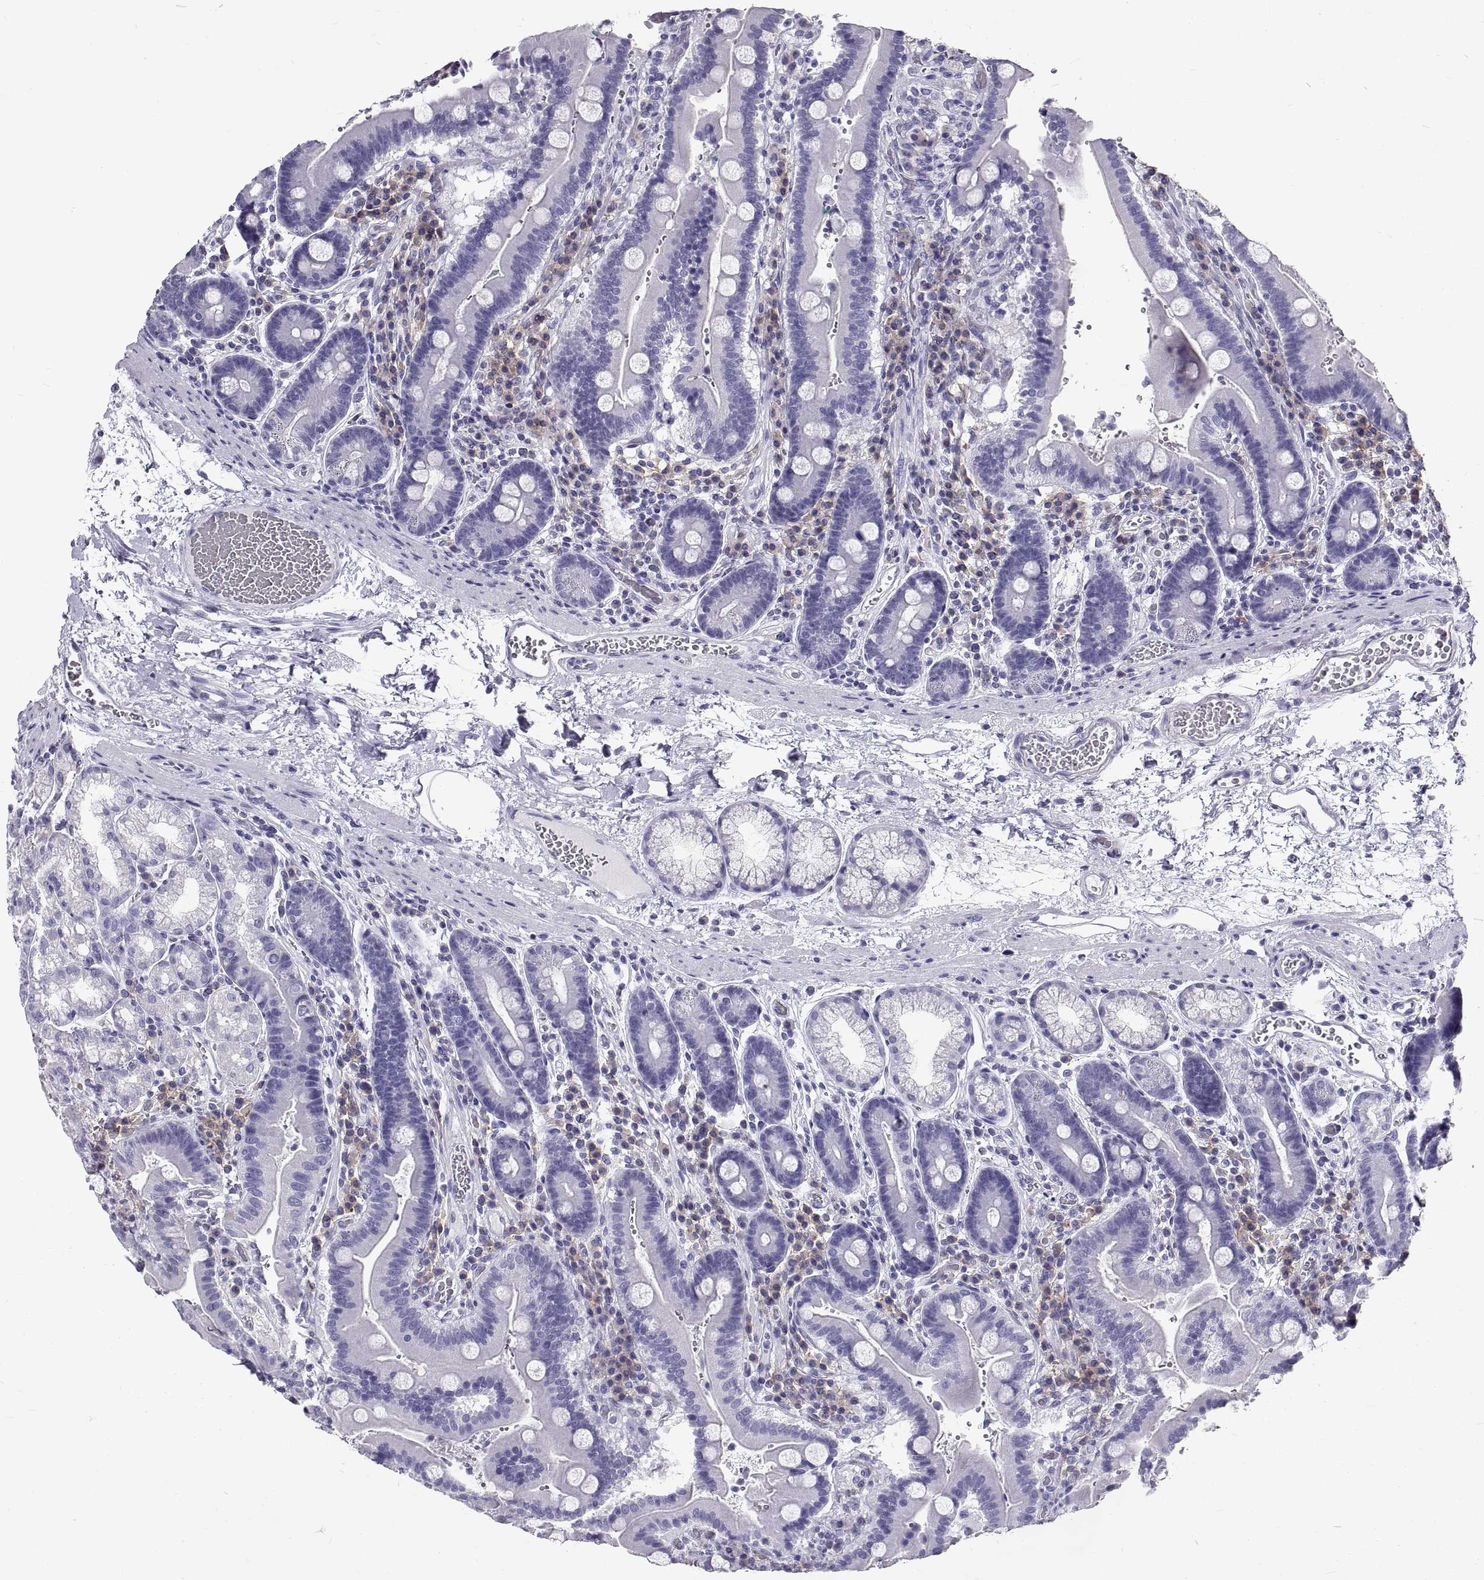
{"staining": {"intensity": "negative", "quantity": "none", "location": "none"}, "tissue": "duodenum", "cell_type": "Glandular cells", "image_type": "normal", "snomed": [{"axis": "morphology", "description": "Normal tissue, NOS"}, {"axis": "topography", "description": "Duodenum"}], "caption": "IHC of benign human duodenum demonstrates no staining in glandular cells.", "gene": "GNG12", "patient": {"sex": "female", "age": 62}}